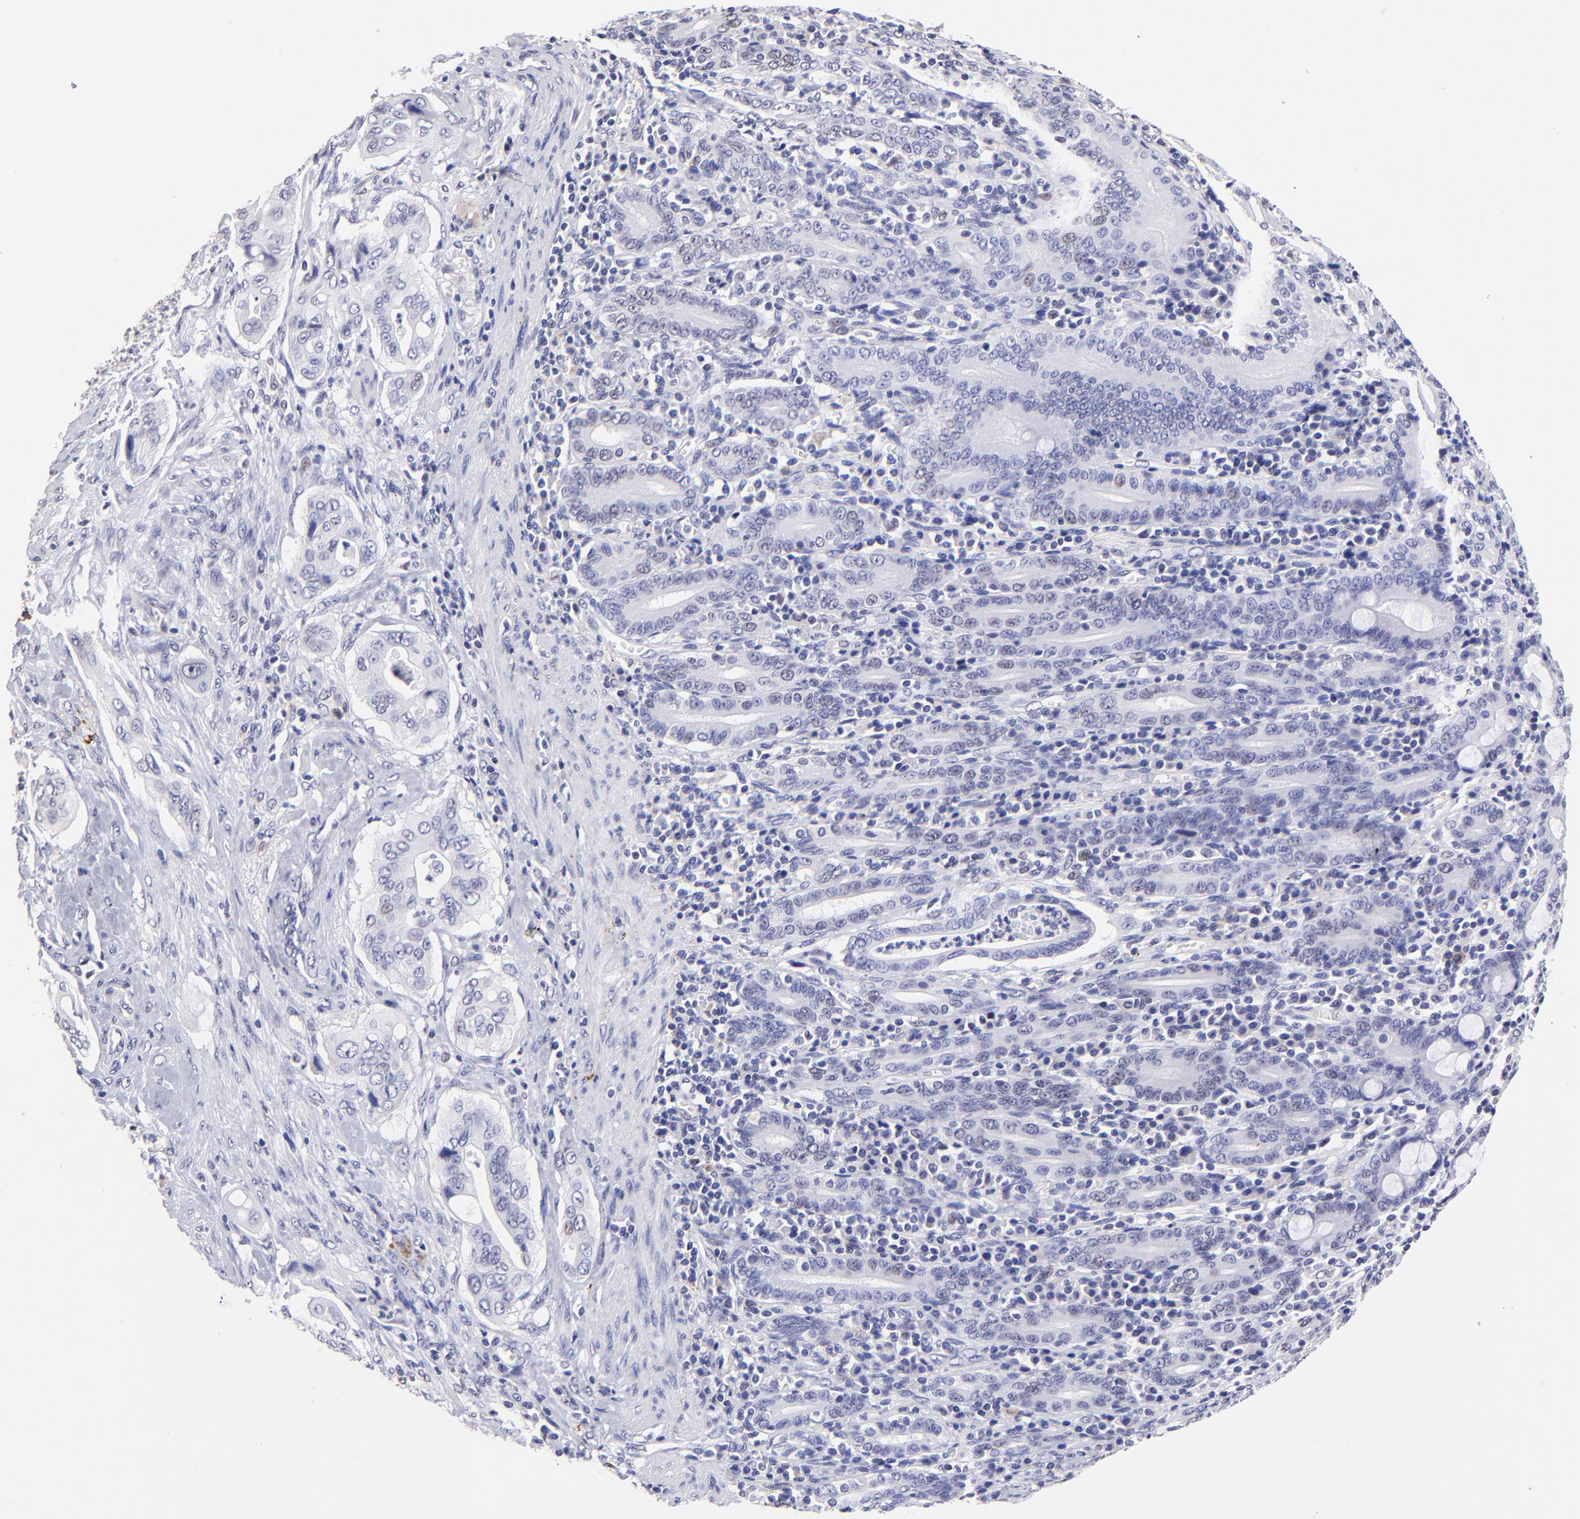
{"staining": {"intensity": "negative", "quantity": "none", "location": "none"}, "tissue": "pancreatic cancer", "cell_type": "Tumor cells", "image_type": "cancer", "snomed": [{"axis": "morphology", "description": "Adenocarcinoma, NOS"}, {"axis": "topography", "description": "Pancreas"}], "caption": "Pancreatic adenocarcinoma was stained to show a protein in brown. There is no significant staining in tumor cells.", "gene": "DNMT1", "patient": {"sex": "male", "age": 77}}